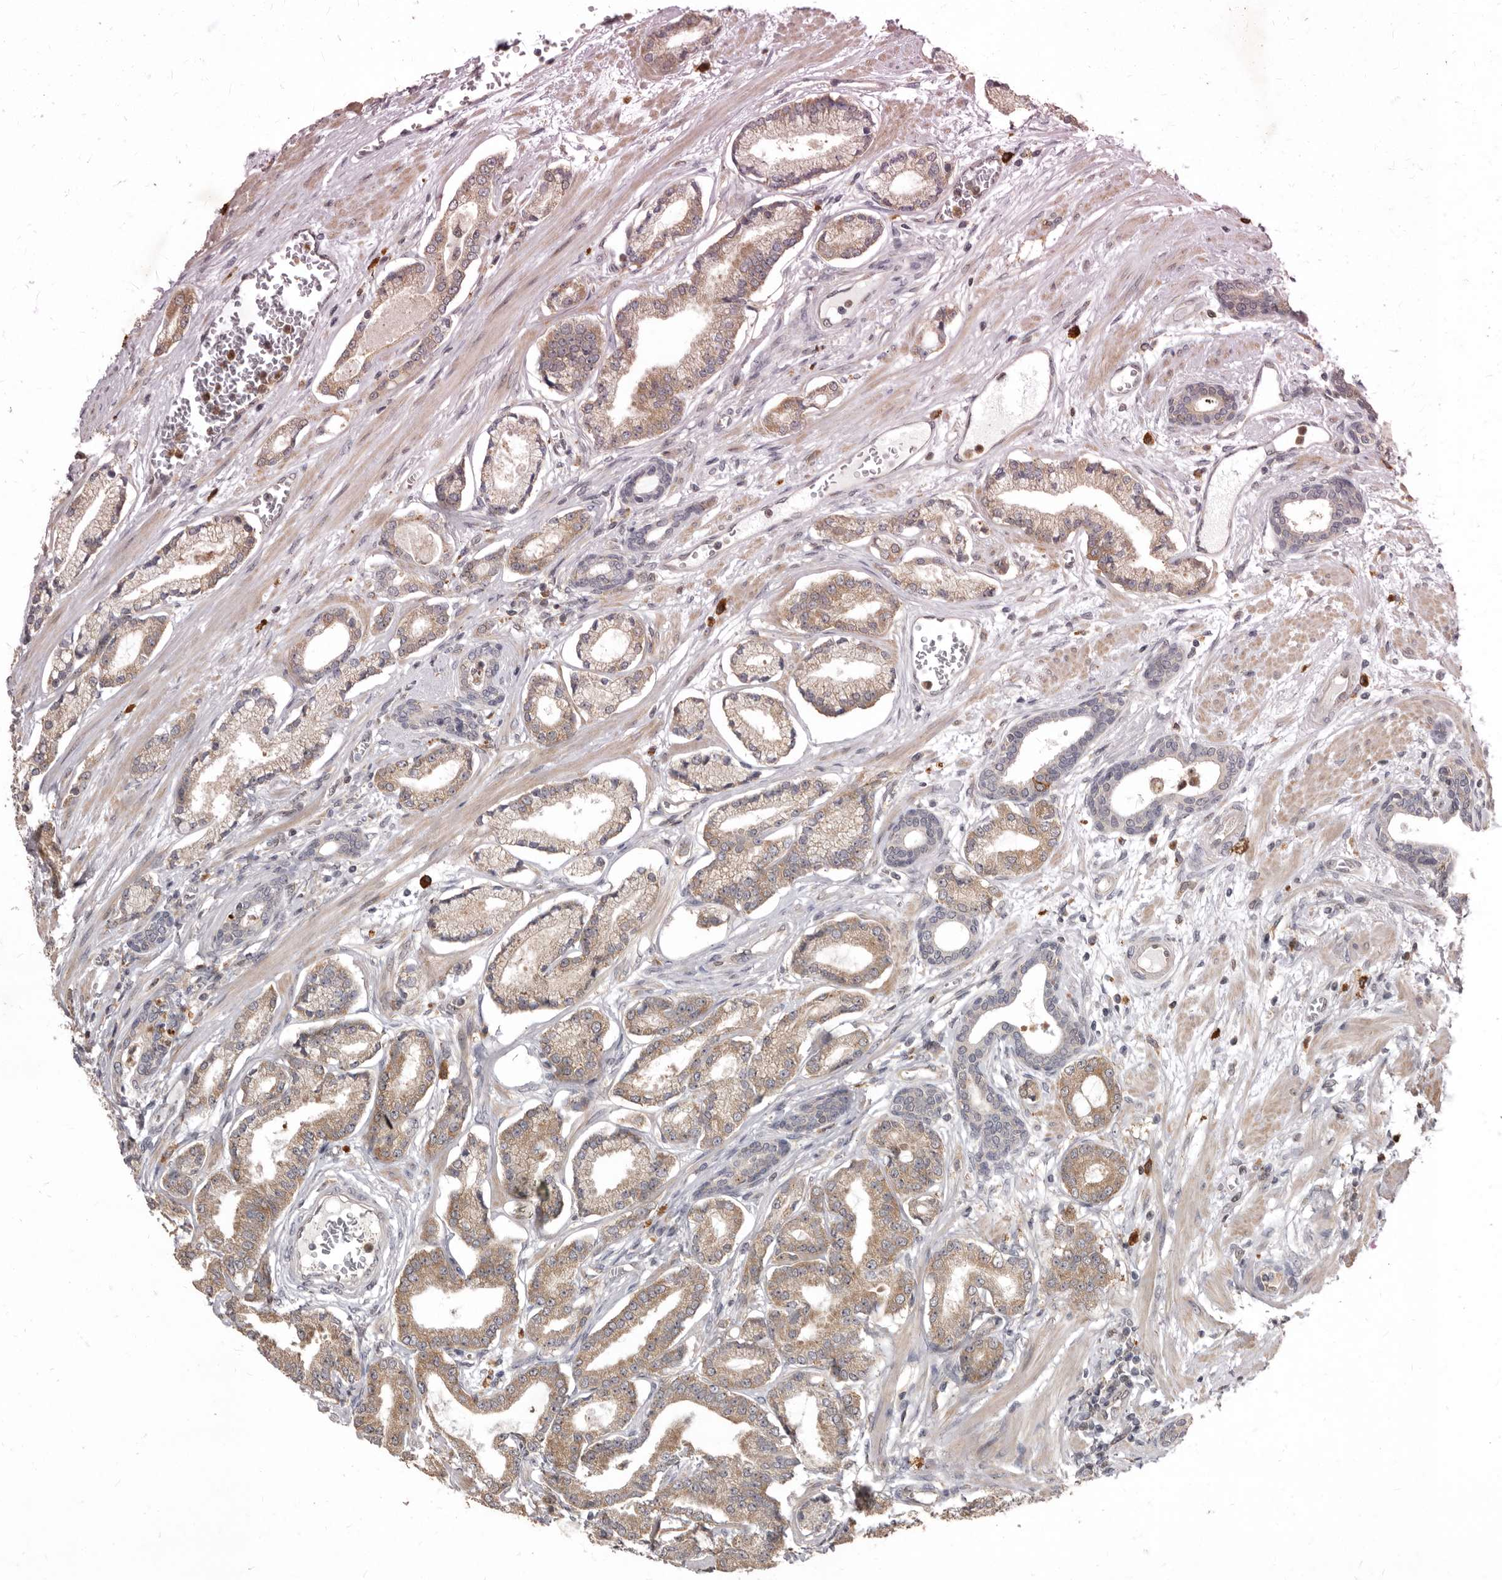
{"staining": {"intensity": "moderate", "quantity": ">75%", "location": "cytoplasmic/membranous"}, "tissue": "prostate cancer", "cell_type": "Tumor cells", "image_type": "cancer", "snomed": [{"axis": "morphology", "description": "Adenocarcinoma, Low grade"}, {"axis": "topography", "description": "Prostate"}], "caption": "This micrograph displays IHC staining of human prostate cancer, with medium moderate cytoplasmic/membranous positivity in approximately >75% of tumor cells.", "gene": "ACLY", "patient": {"sex": "male", "age": 60}}